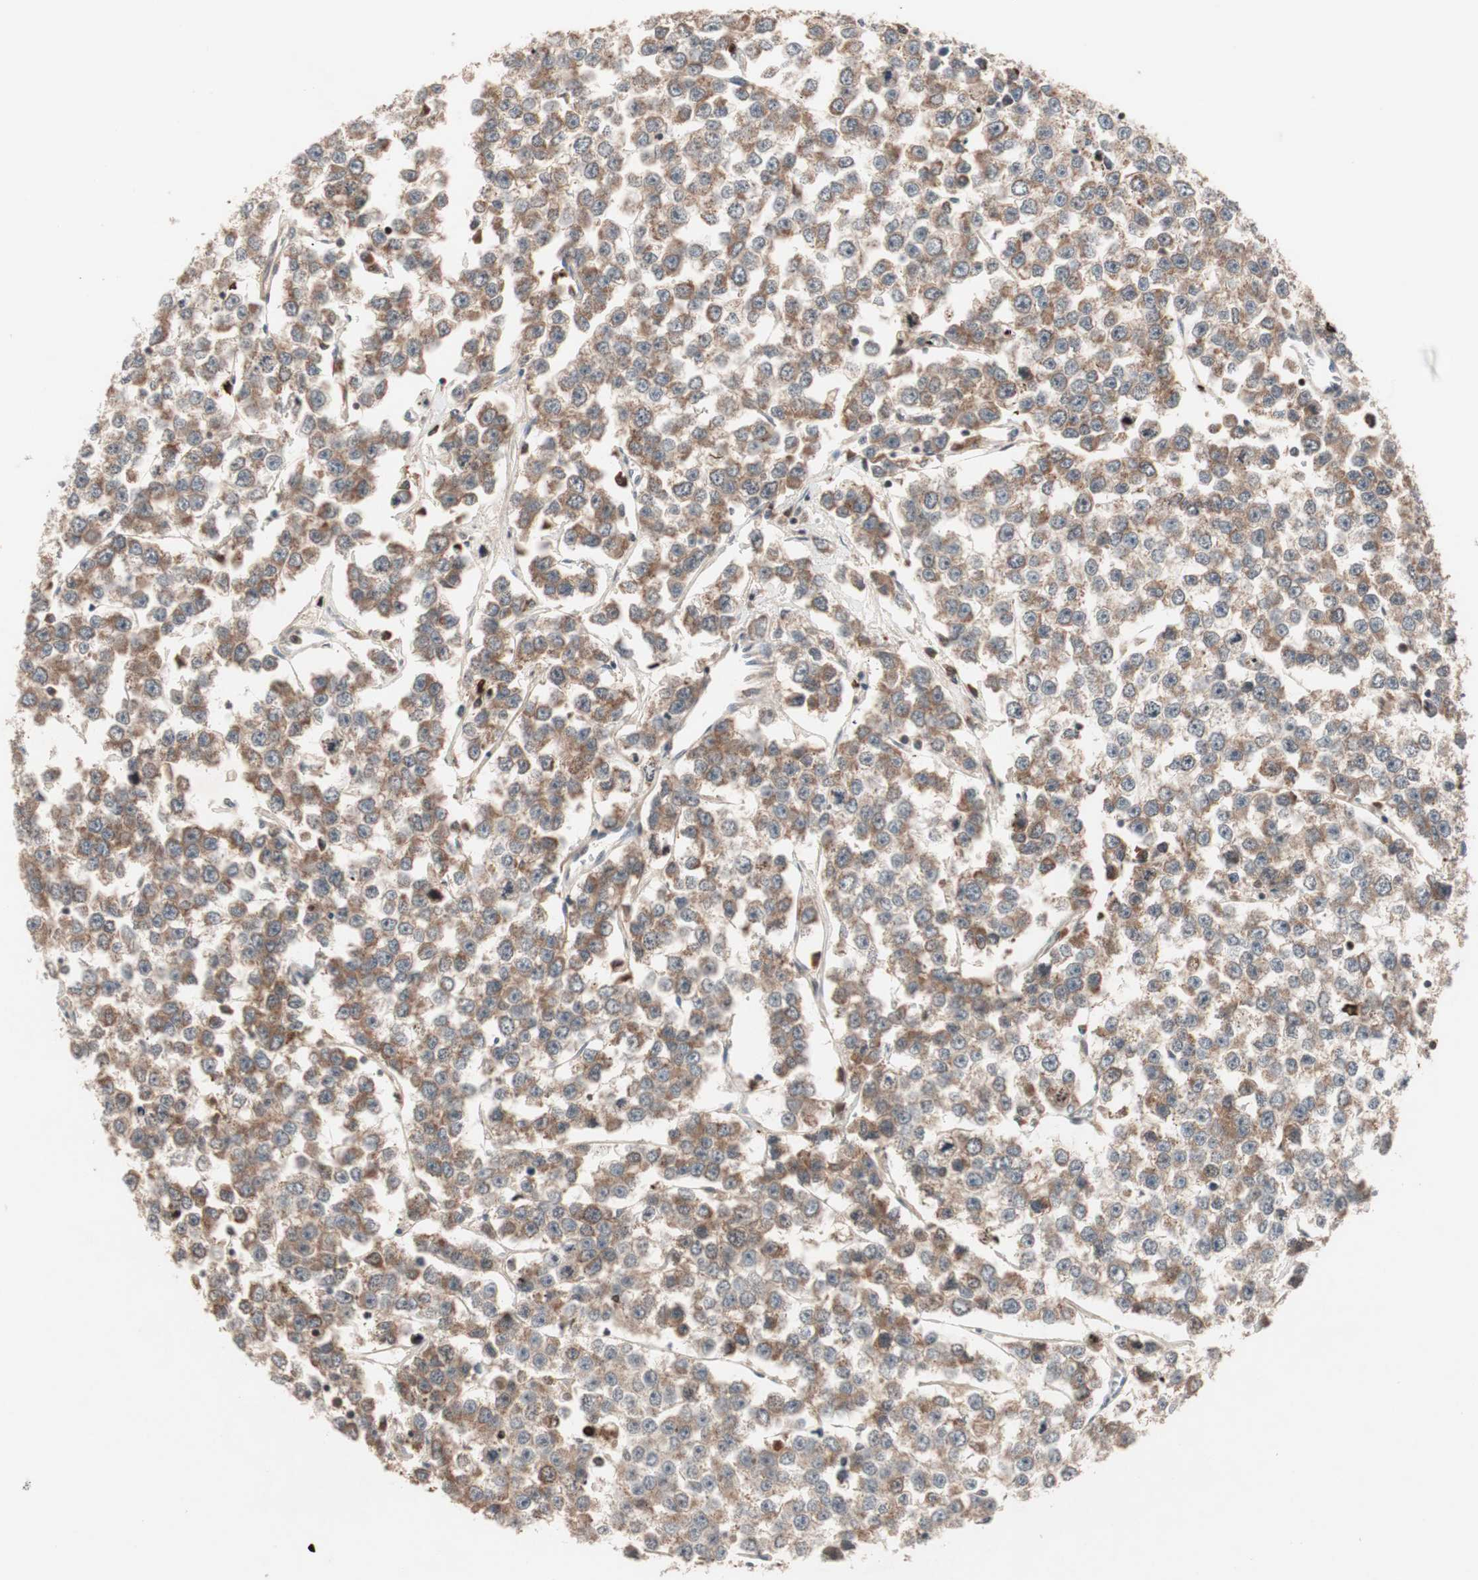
{"staining": {"intensity": "moderate", "quantity": ">75%", "location": "cytoplasmic/membranous"}, "tissue": "testis cancer", "cell_type": "Tumor cells", "image_type": "cancer", "snomed": [{"axis": "morphology", "description": "Seminoma, NOS"}, {"axis": "morphology", "description": "Carcinoma, Embryonal, NOS"}, {"axis": "topography", "description": "Testis"}], "caption": "An immunohistochemistry micrograph of tumor tissue is shown. Protein staining in brown shows moderate cytoplasmic/membranous positivity in testis cancer within tumor cells.", "gene": "NF2", "patient": {"sex": "male", "age": 52}}